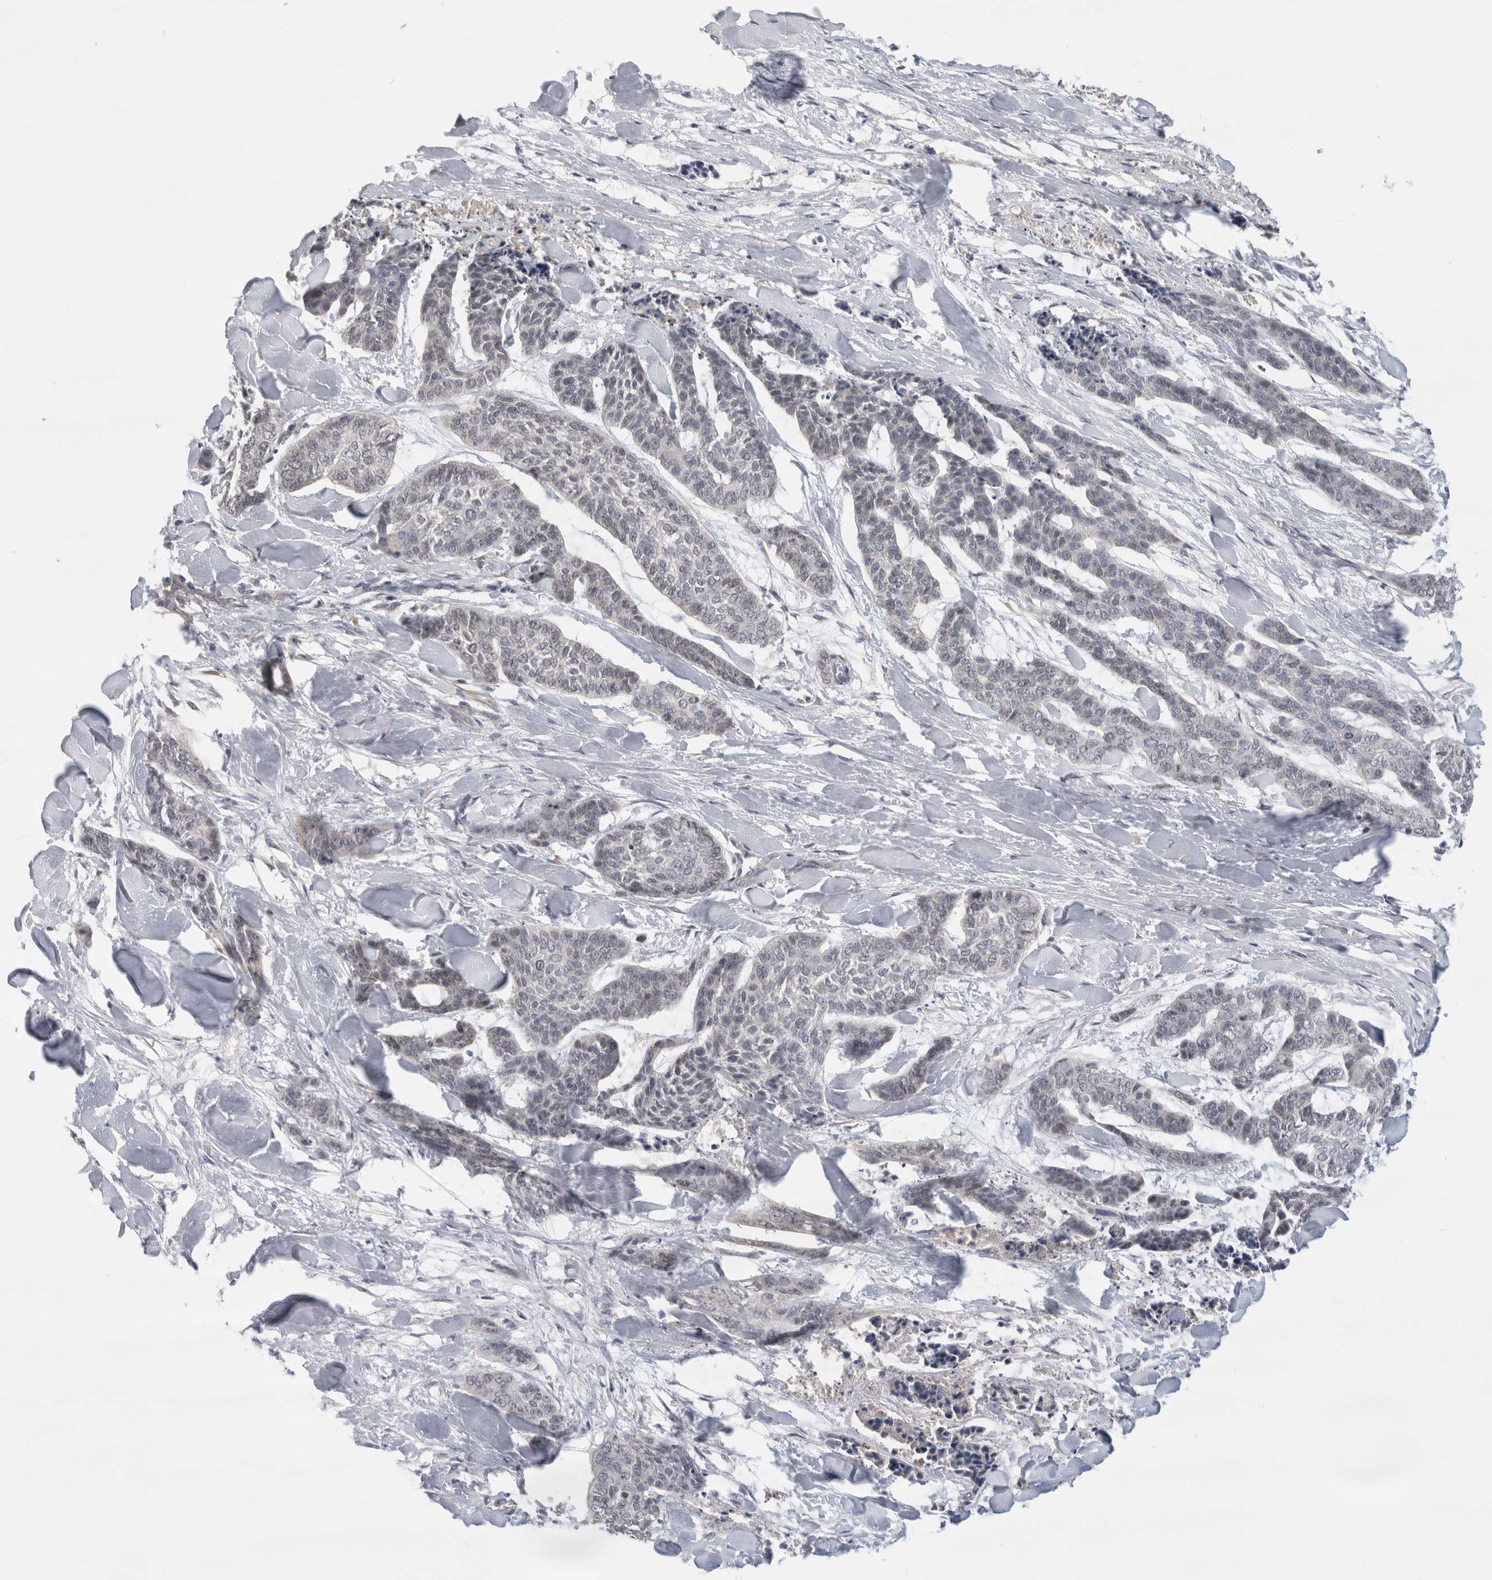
{"staining": {"intensity": "negative", "quantity": "none", "location": "none"}, "tissue": "skin cancer", "cell_type": "Tumor cells", "image_type": "cancer", "snomed": [{"axis": "morphology", "description": "Basal cell carcinoma"}, {"axis": "topography", "description": "Skin"}], "caption": "Tumor cells show no significant positivity in skin cancer. Nuclei are stained in blue.", "gene": "SYTL5", "patient": {"sex": "female", "age": 64}}